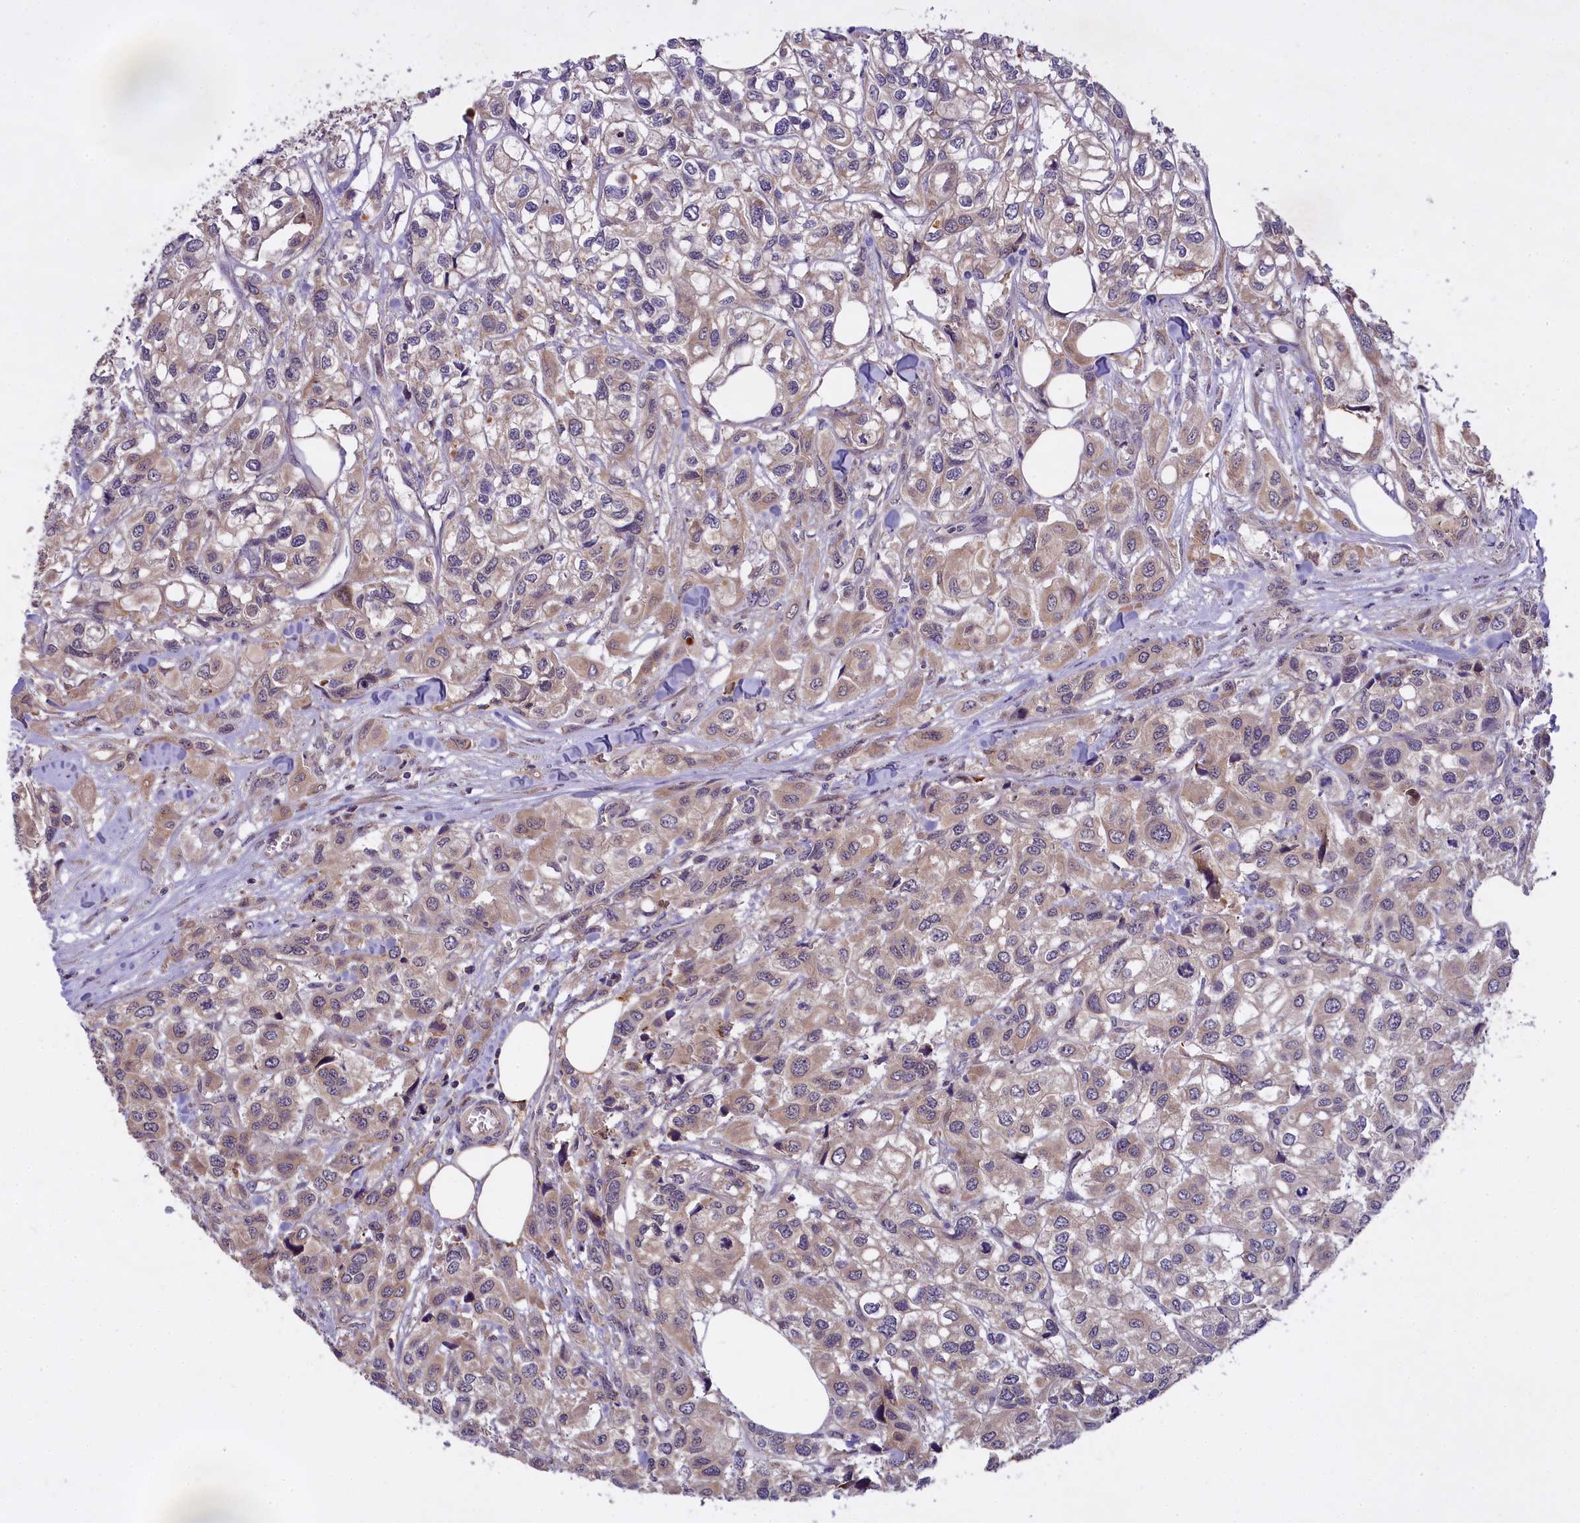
{"staining": {"intensity": "weak", "quantity": "25%-75%", "location": "cytoplasmic/membranous"}, "tissue": "urothelial cancer", "cell_type": "Tumor cells", "image_type": "cancer", "snomed": [{"axis": "morphology", "description": "Urothelial carcinoma, High grade"}, {"axis": "topography", "description": "Urinary bladder"}], "caption": "High-grade urothelial carcinoma stained with DAB (3,3'-diaminobenzidine) IHC displays low levels of weak cytoplasmic/membranous staining in approximately 25%-75% of tumor cells.", "gene": "MEMO1", "patient": {"sex": "male", "age": 67}}